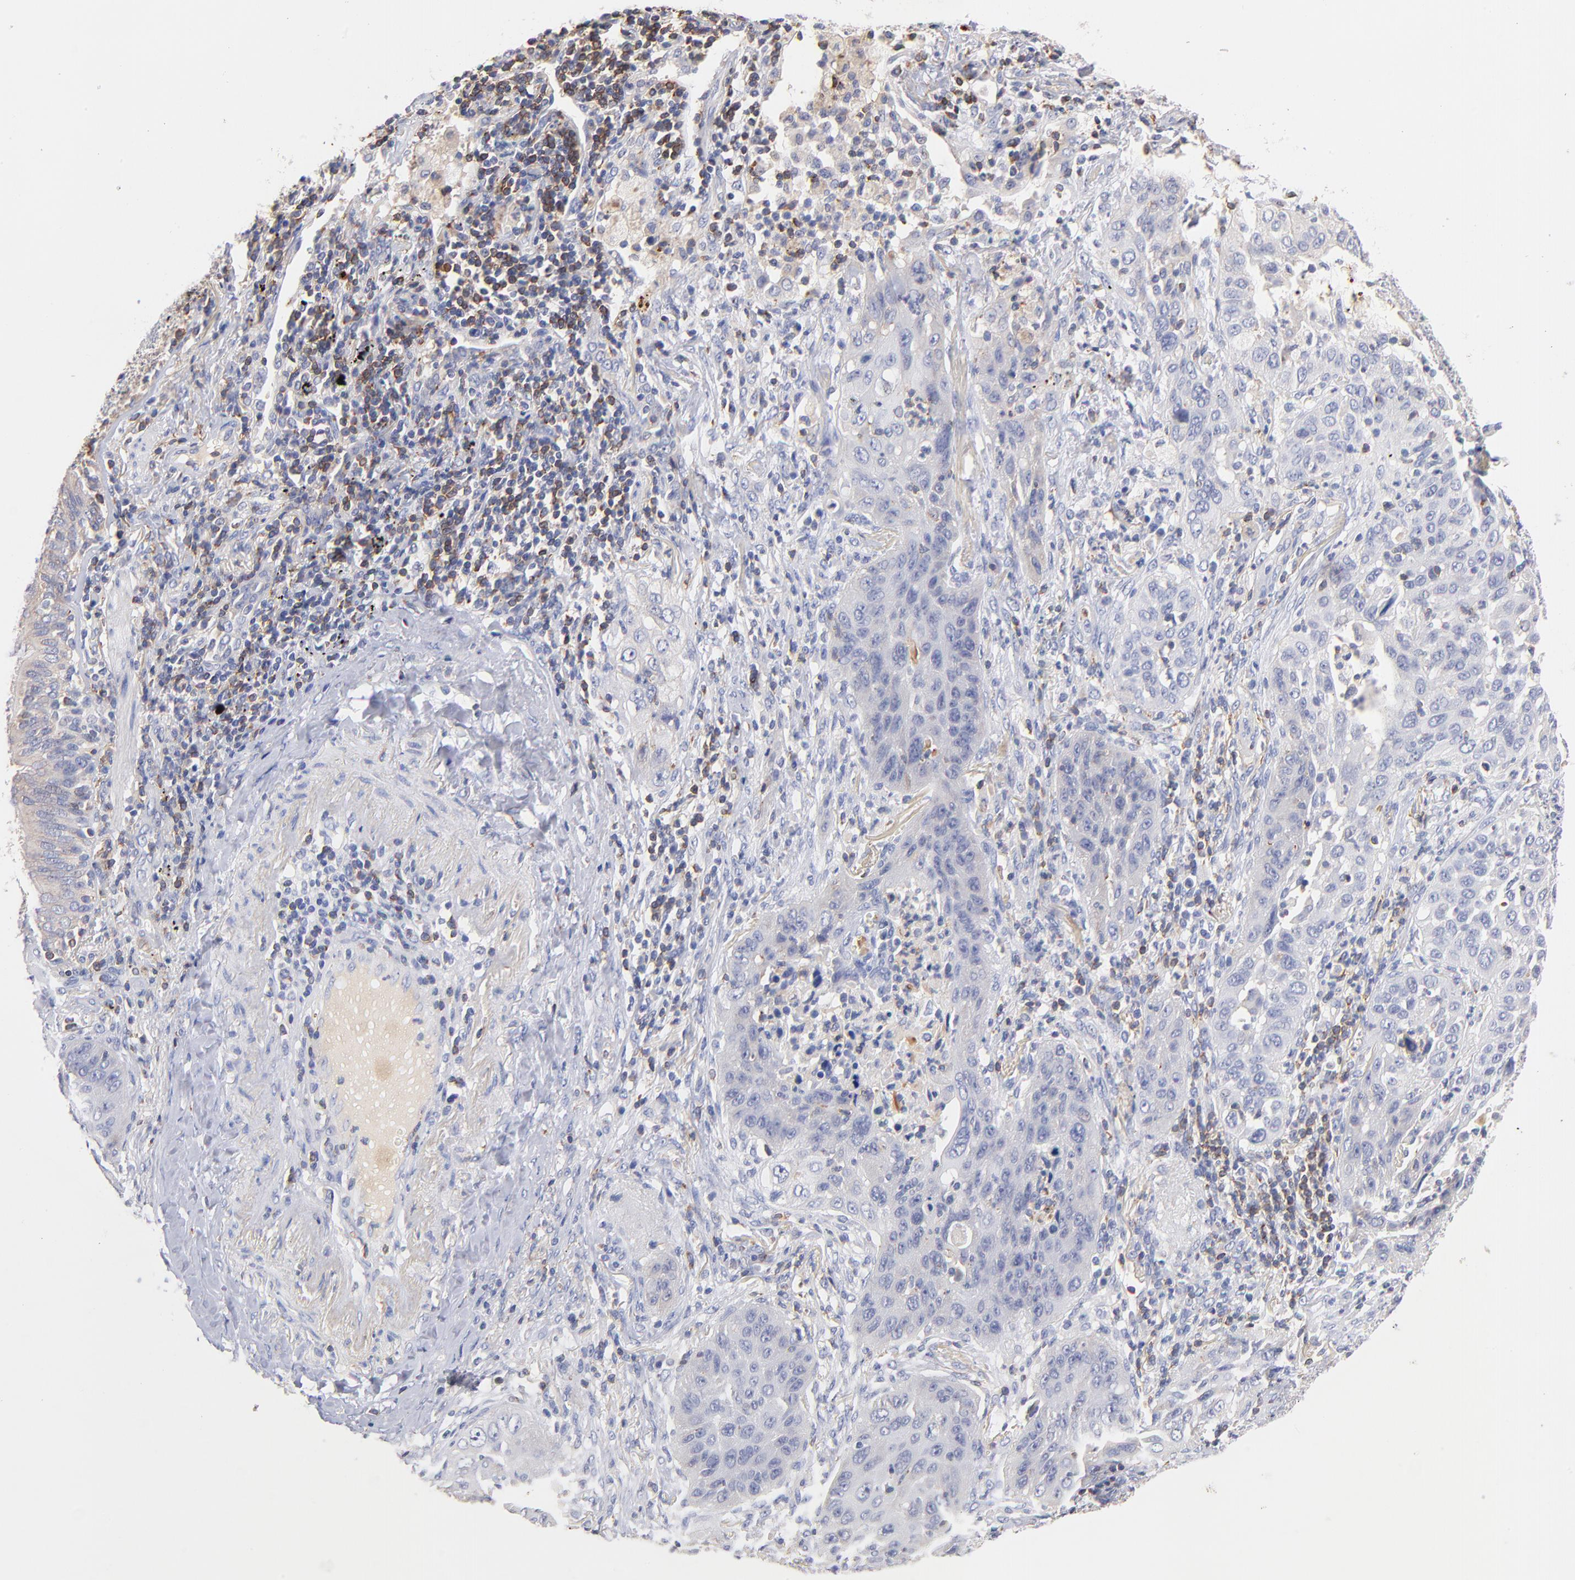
{"staining": {"intensity": "negative", "quantity": "none", "location": "none"}, "tissue": "lung cancer", "cell_type": "Tumor cells", "image_type": "cancer", "snomed": [{"axis": "morphology", "description": "Squamous cell carcinoma, NOS"}, {"axis": "topography", "description": "Lung"}], "caption": "Histopathology image shows no significant protein staining in tumor cells of squamous cell carcinoma (lung).", "gene": "KREMEN2", "patient": {"sex": "female", "age": 67}}